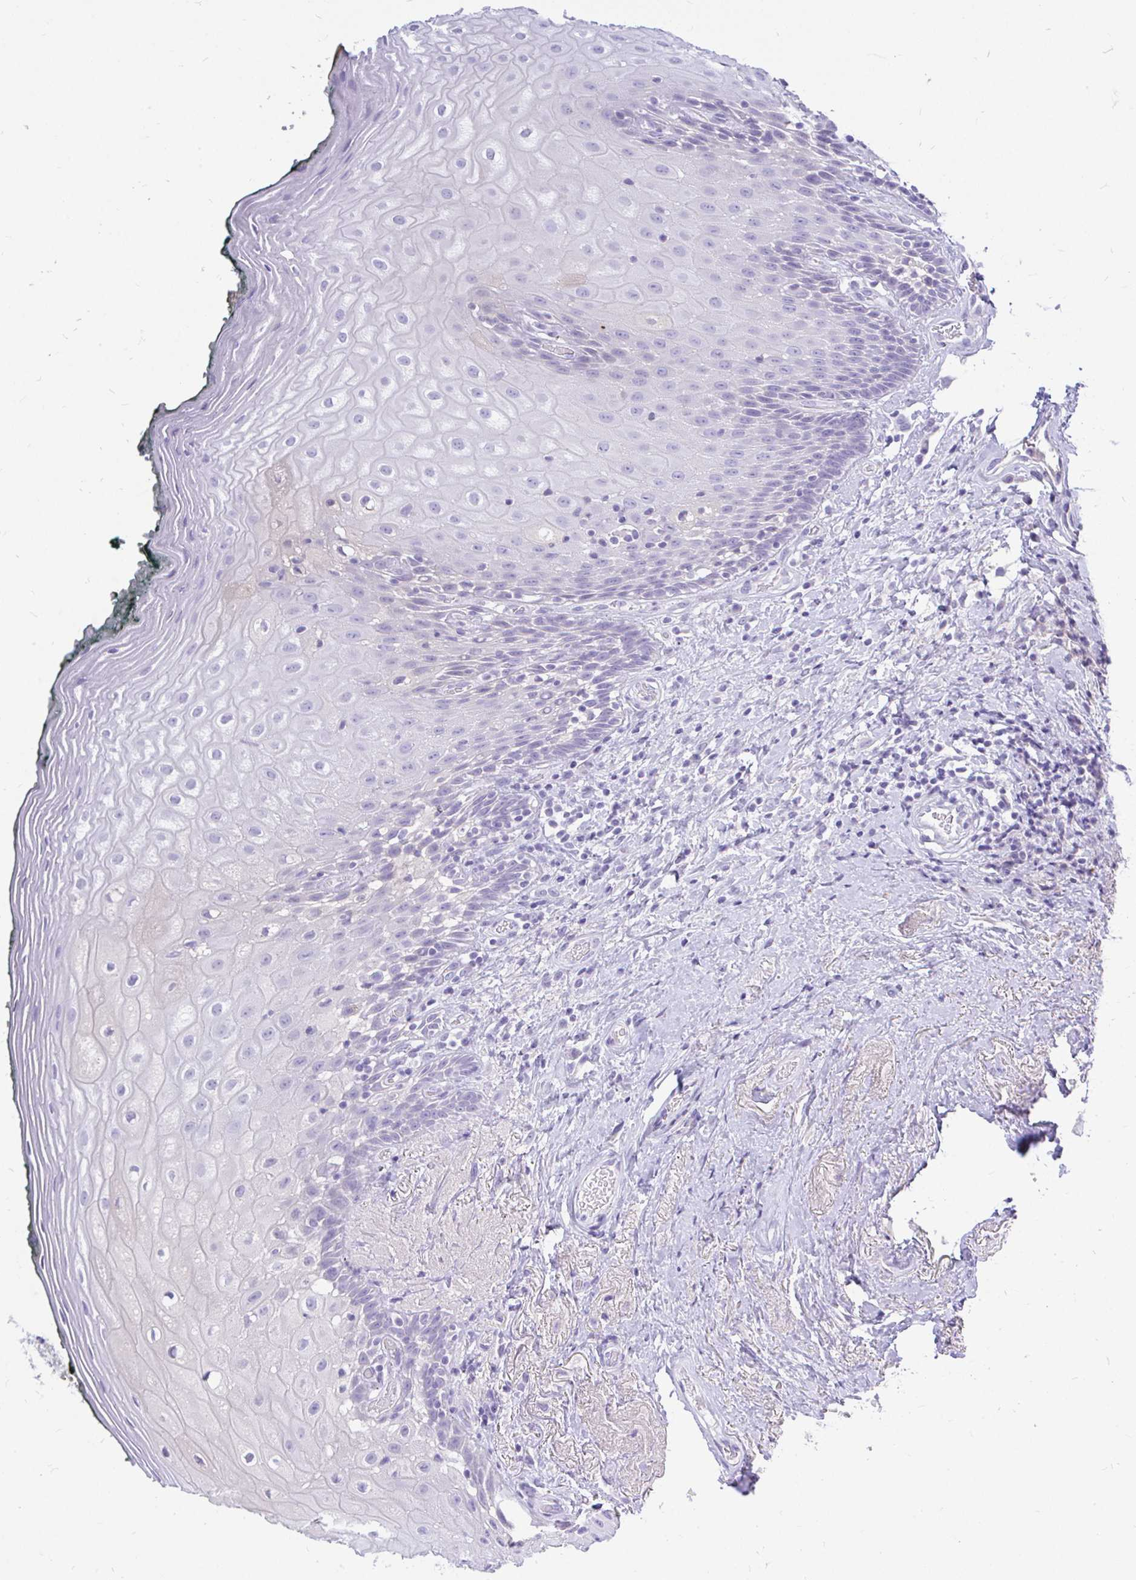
{"staining": {"intensity": "negative", "quantity": "none", "location": "none"}, "tissue": "oral mucosa", "cell_type": "Squamous epithelial cells", "image_type": "normal", "snomed": [{"axis": "morphology", "description": "Normal tissue, NOS"}, {"axis": "morphology", "description": "Squamous cell carcinoma, NOS"}, {"axis": "topography", "description": "Oral tissue"}, {"axis": "topography", "description": "Head-Neck"}], "caption": "This is an immunohistochemistry photomicrograph of benign oral mucosa. There is no positivity in squamous epithelial cells.", "gene": "MAP1LC3A", "patient": {"sex": "male", "age": 64}}